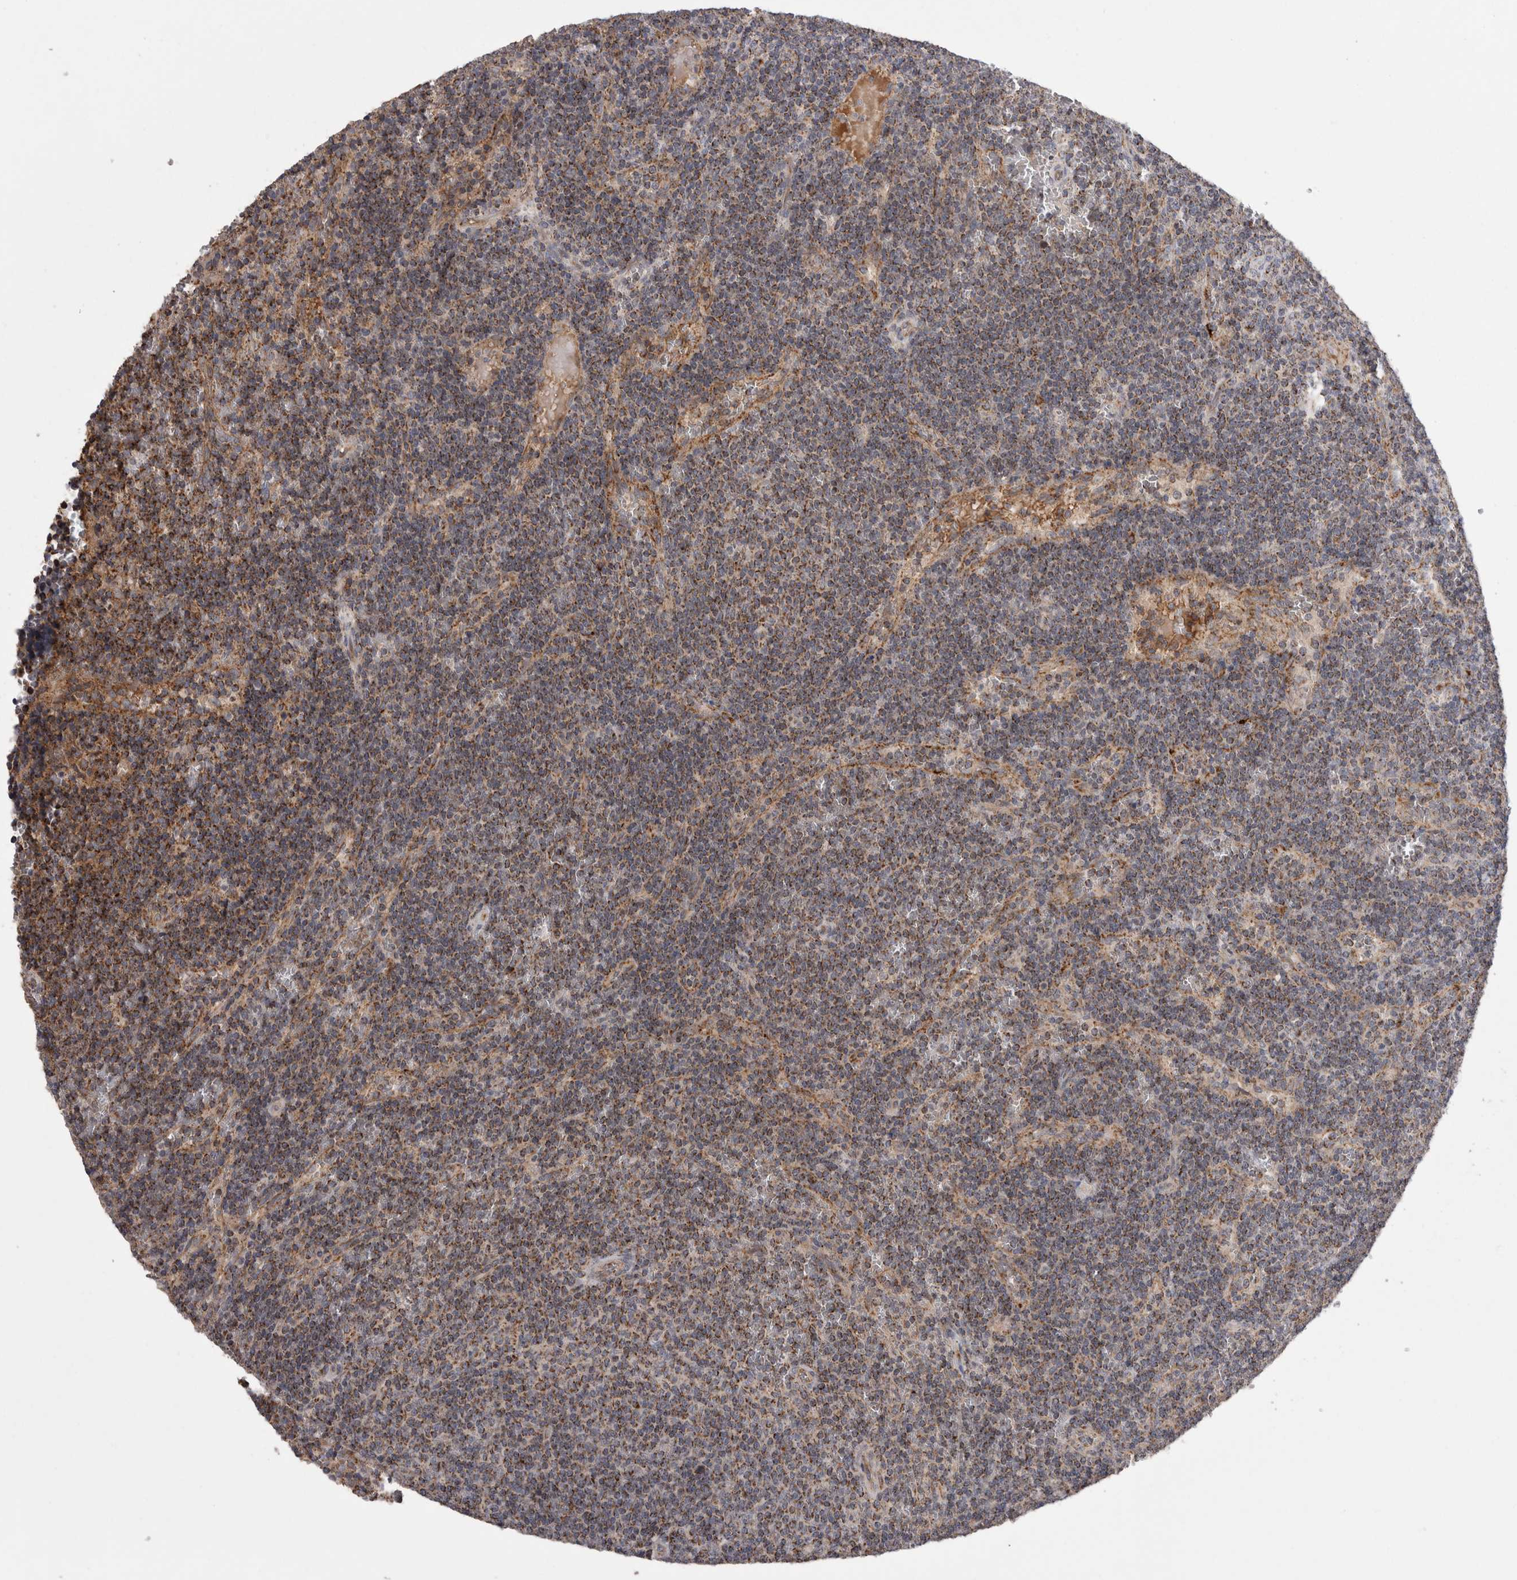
{"staining": {"intensity": "moderate", "quantity": ">75%", "location": "cytoplasmic/membranous"}, "tissue": "lymphoma", "cell_type": "Tumor cells", "image_type": "cancer", "snomed": [{"axis": "morphology", "description": "Malignant lymphoma, non-Hodgkin's type, Low grade"}, {"axis": "topography", "description": "Spleen"}], "caption": "Low-grade malignant lymphoma, non-Hodgkin's type stained with a protein marker reveals moderate staining in tumor cells.", "gene": "DARS2", "patient": {"sex": "female", "age": 50}}